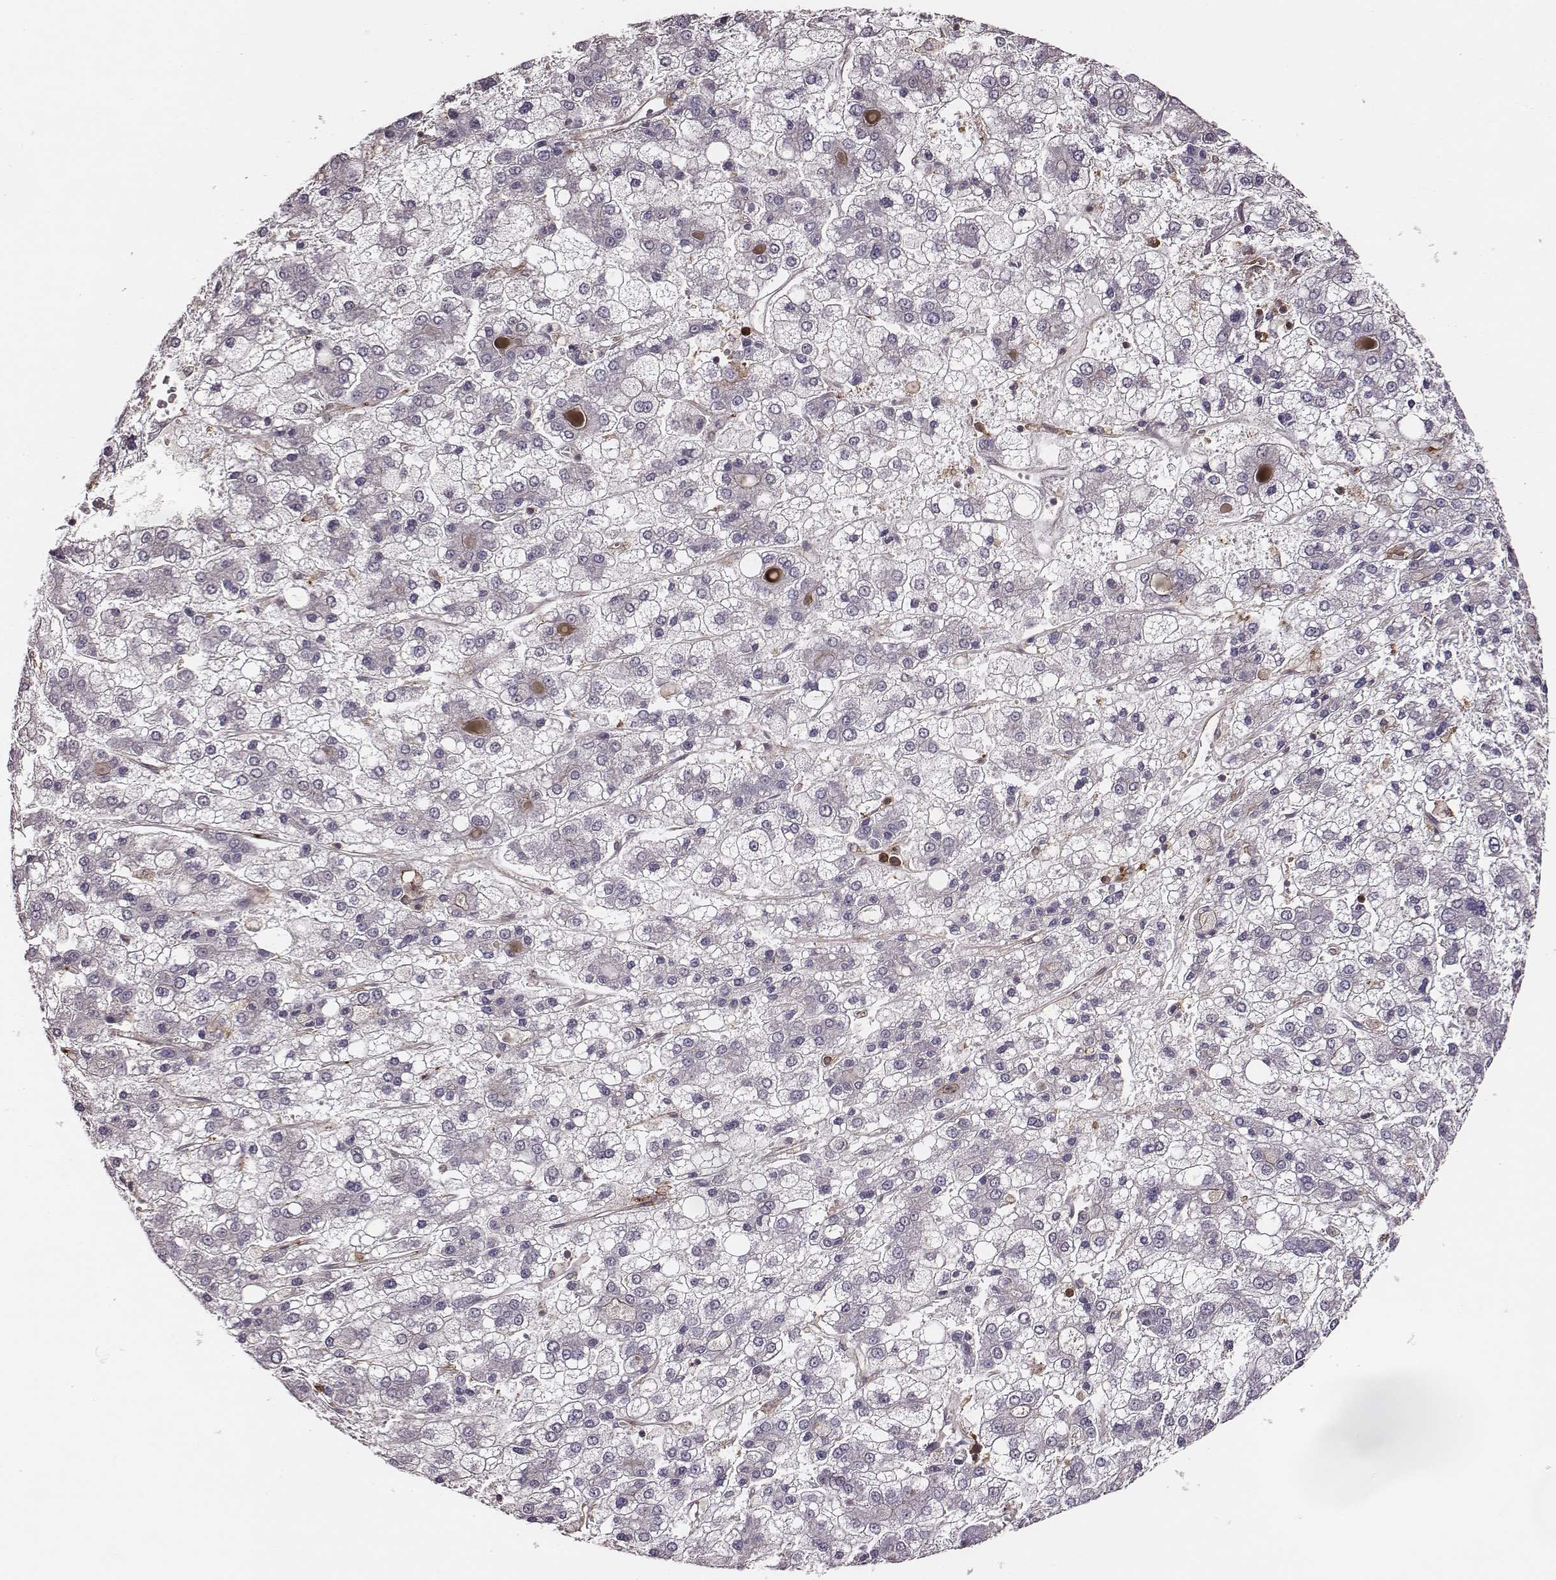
{"staining": {"intensity": "negative", "quantity": "none", "location": "none"}, "tissue": "liver cancer", "cell_type": "Tumor cells", "image_type": "cancer", "snomed": [{"axis": "morphology", "description": "Carcinoma, Hepatocellular, NOS"}, {"axis": "topography", "description": "Liver"}], "caption": "Immunohistochemistry image of neoplastic tissue: human liver cancer (hepatocellular carcinoma) stained with DAB (3,3'-diaminobenzidine) exhibits no significant protein positivity in tumor cells.", "gene": "ZYX", "patient": {"sex": "male", "age": 73}}